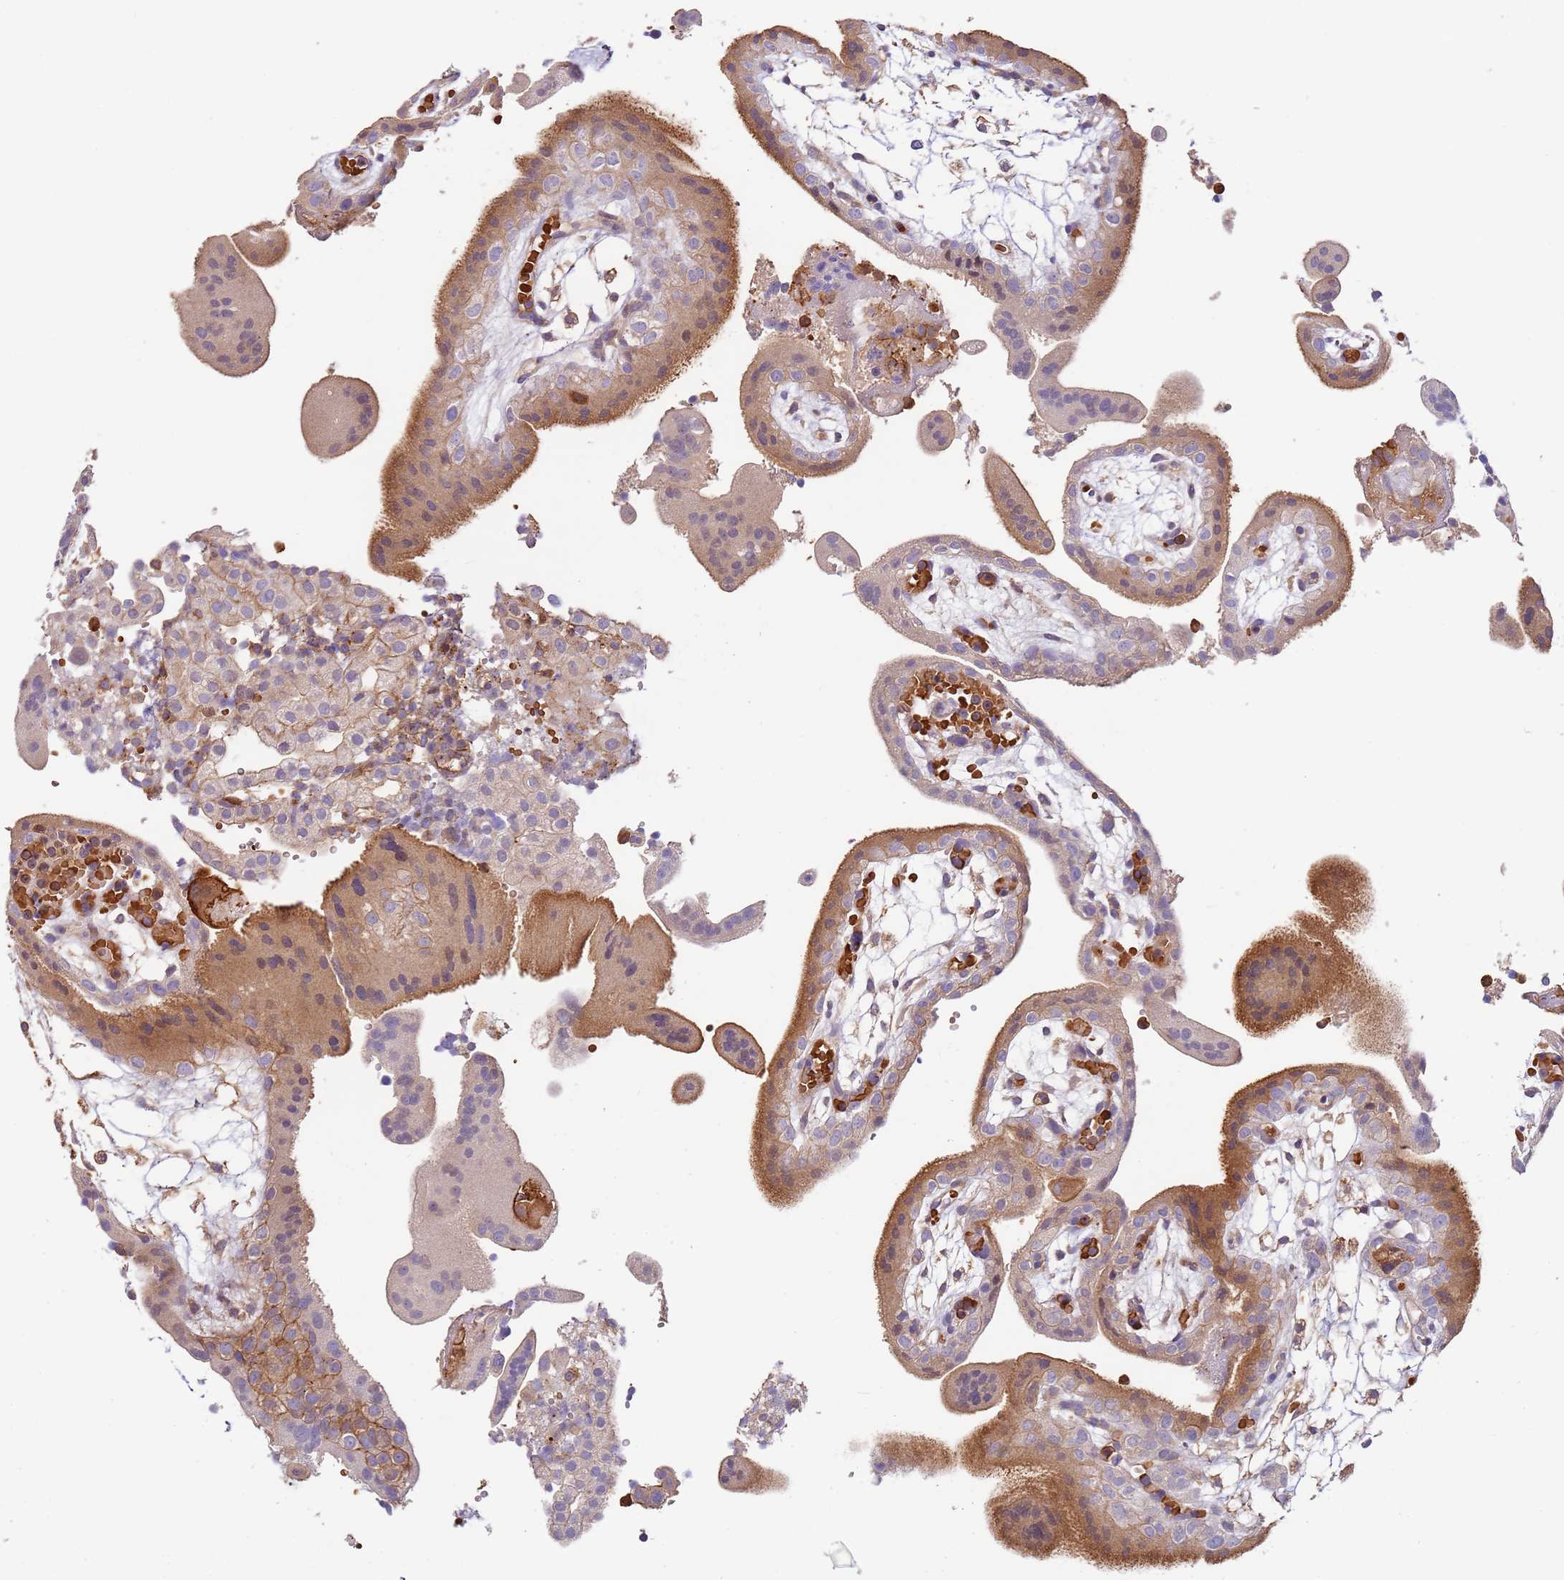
{"staining": {"intensity": "moderate", "quantity": ">75%", "location": "cytoplasmic/membranous"}, "tissue": "placenta", "cell_type": "Decidual cells", "image_type": "normal", "snomed": [{"axis": "morphology", "description": "Normal tissue, NOS"}, {"axis": "topography", "description": "Placenta"}], "caption": "Unremarkable placenta exhibits moderate cytoplasmic/membranous positivity in approximately >75% of decidual cells, visualized by immunohistochemistry.", "gene": "OR6P1", "patient": {"sex": "female", "age": 18}}